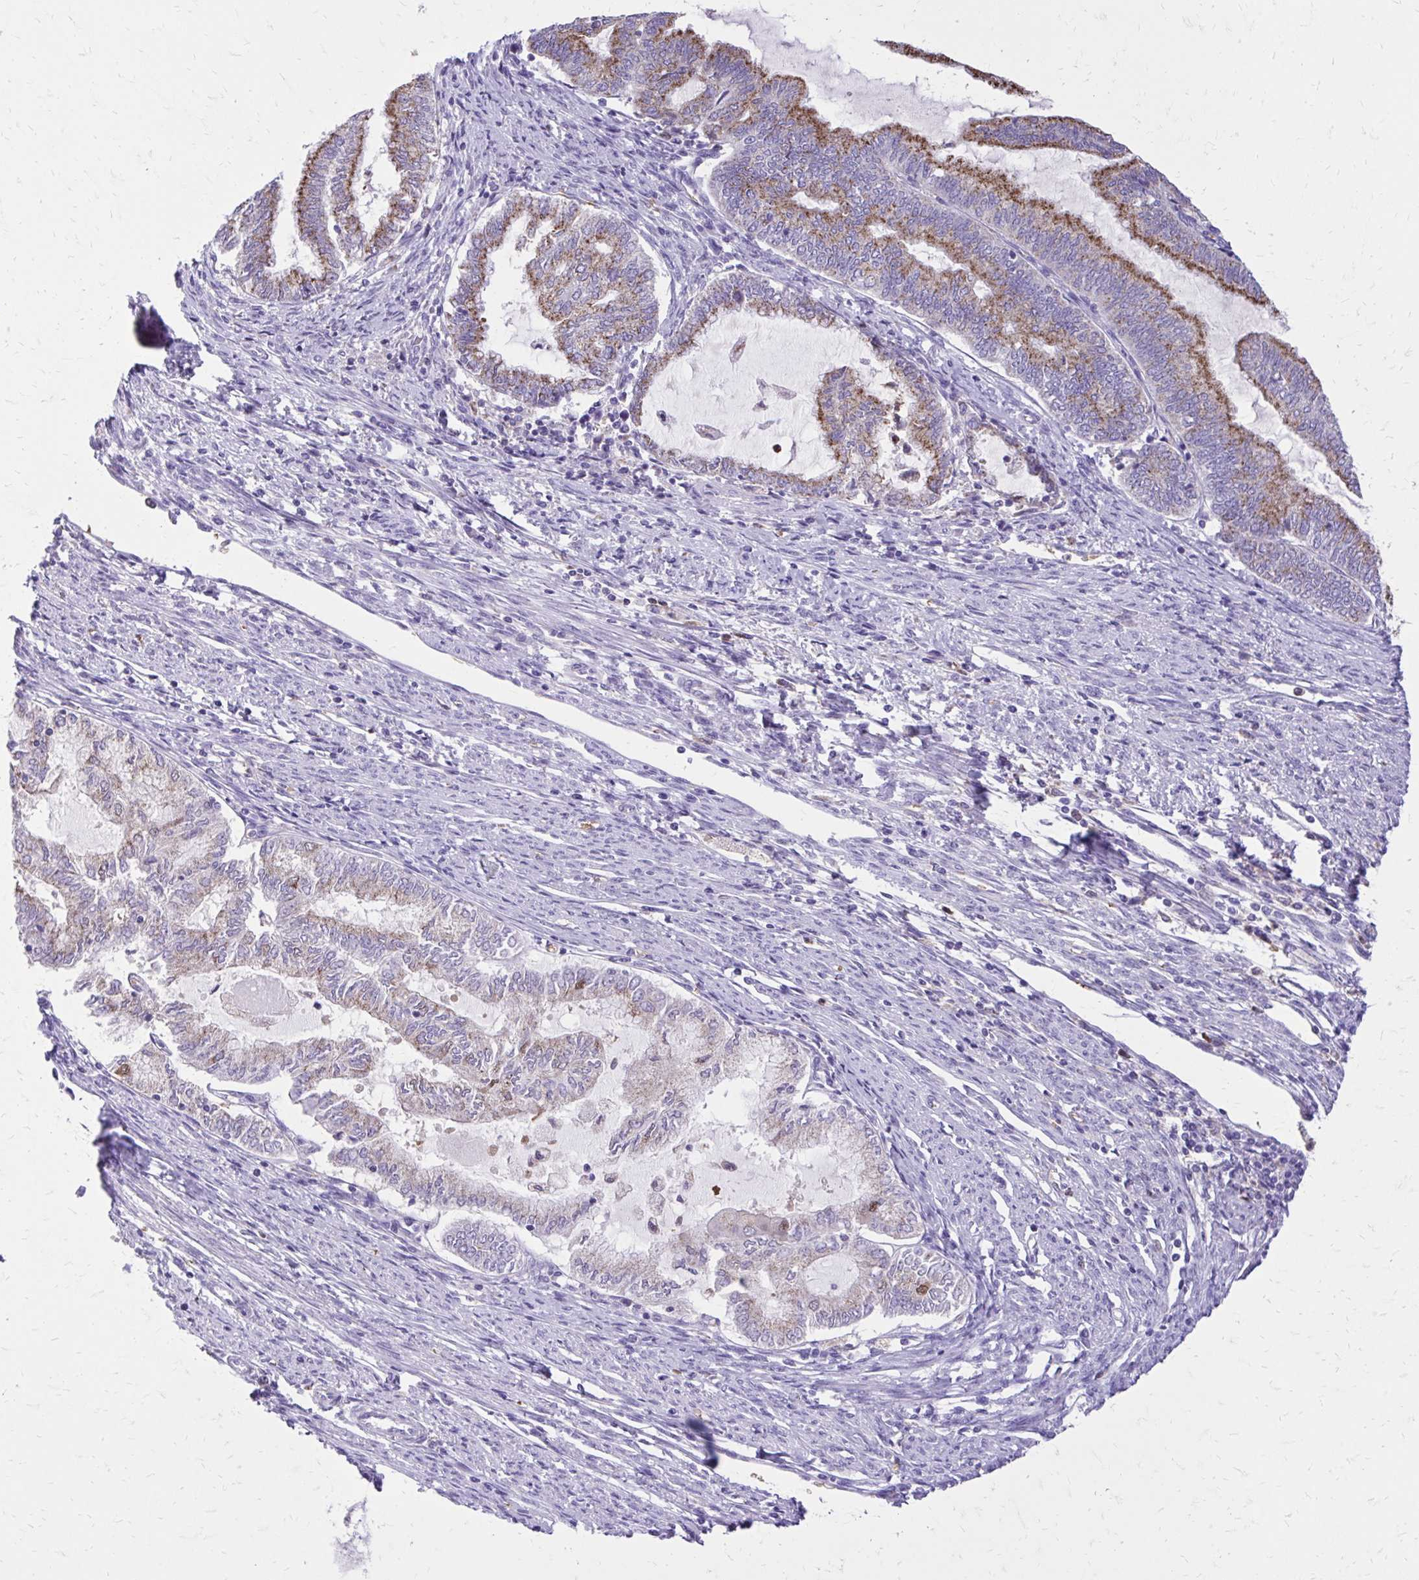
{"staining": {"intensity": "moderate", "quantity": ">75%", "location": "cytoplasmic/membranous"}, "tissue": "endometrial cancer", "cell_type": "Tumor cells", "image_type": "cancer", "snomed": [{"axis": "morphology", "description": "Adenocarcinoma, NOS"}, {"axis": "topography", "description": "Endometrium"}], "caption": "Endometrial adenocarcinoma was stained to show a protein in brown. There is medium levels of moderate cytoplasmic/membranous positivity in approximately >75% of tumor cells. (DAB = brown stain, brightfield microscopy at high magnification).", "gene": "CAT", "patient": {"sex": "female", "age": 79}}